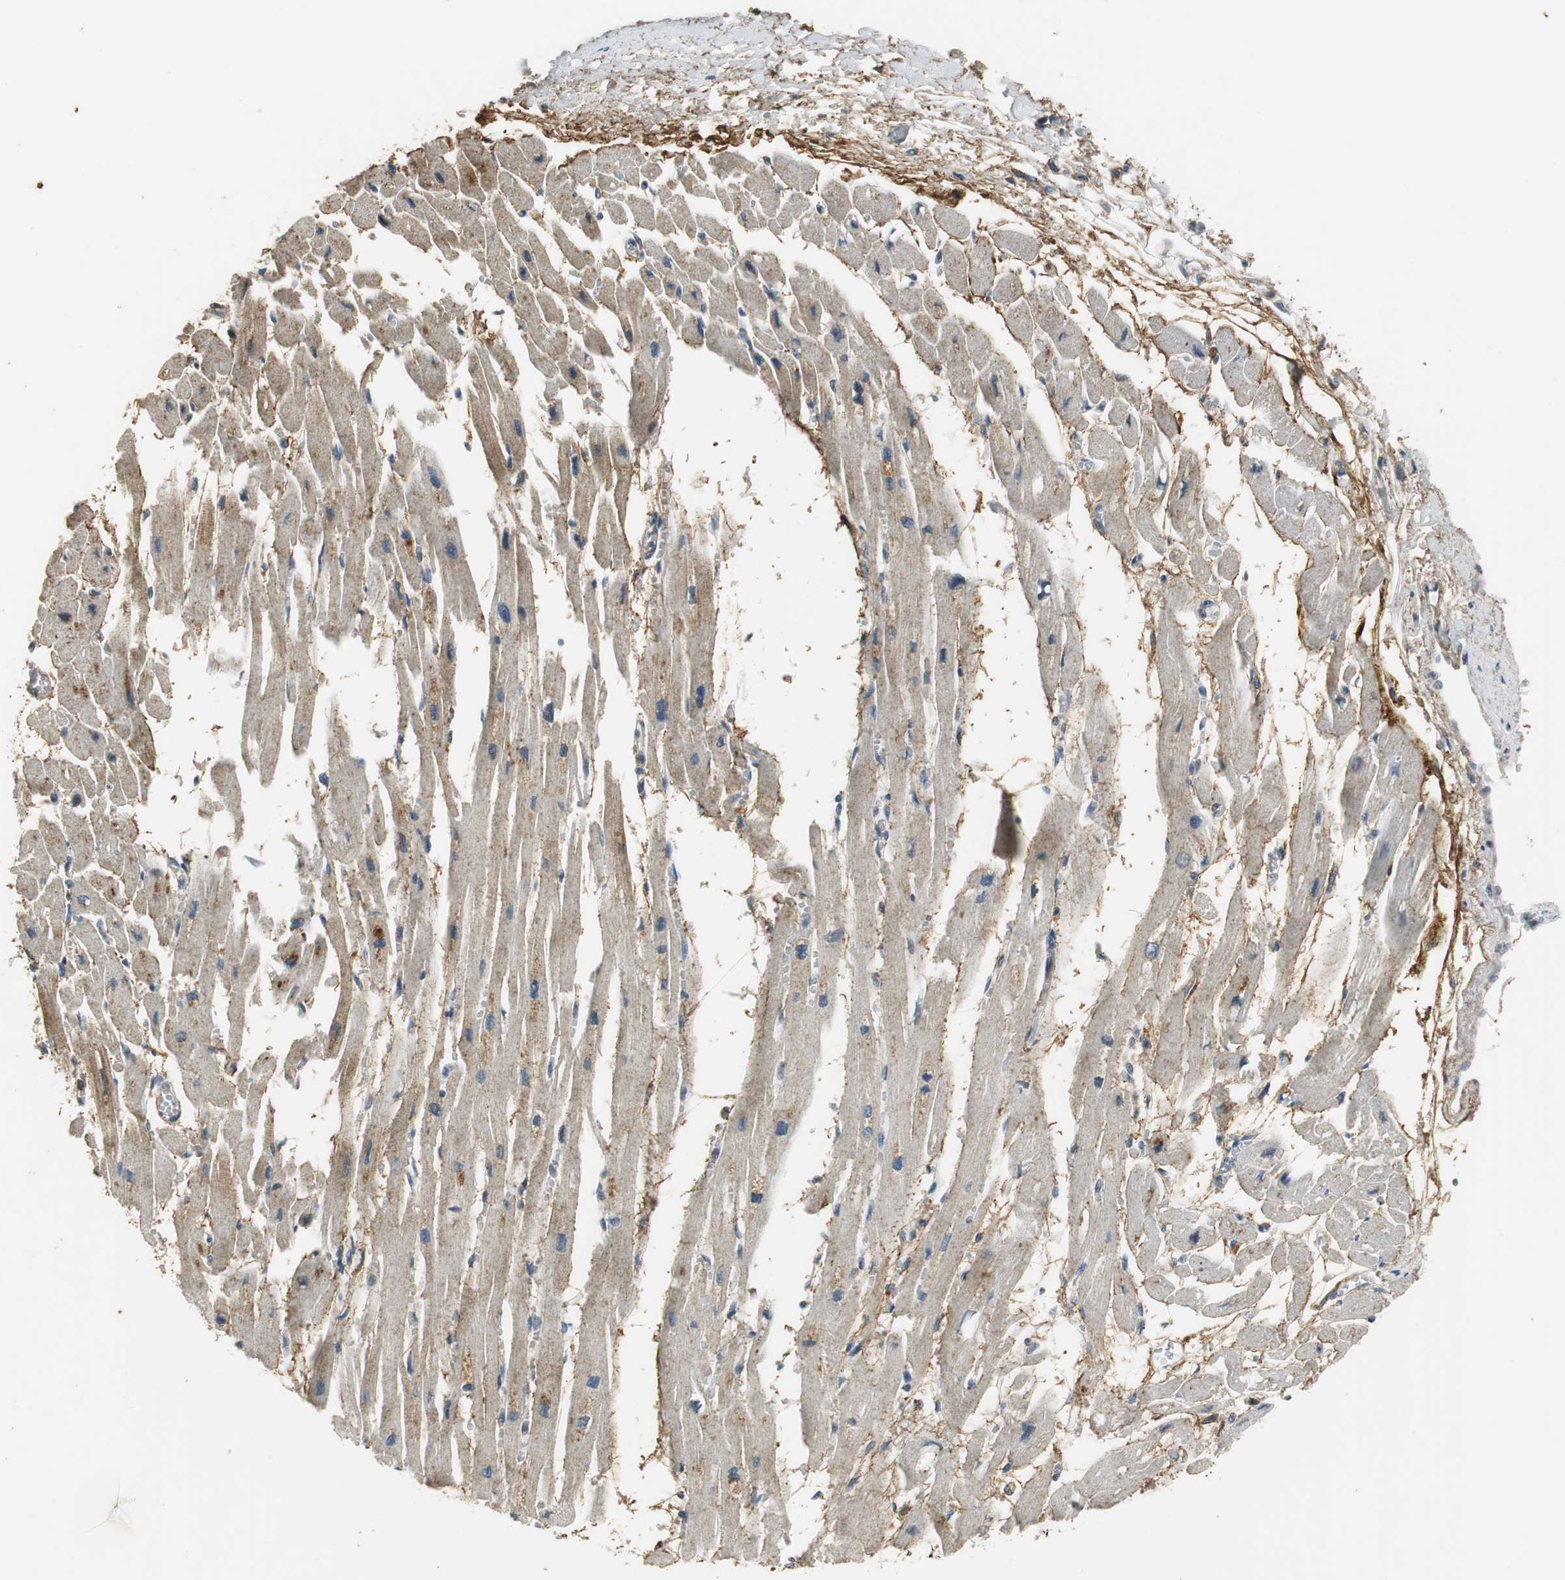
{"staining": {"intensity": "weak", "quantity": ">75%", "location": "cytoplasmic/membranous"}, "tissue": "heart muscle", "cell_type": "Cardiomyocytes", "image_type": "normal", "snomed": [{"axis": "morphology", "description": "Normal tissue, NOS"}, {"axis": "topography", "description": "Heart"}], "caption": "The image exhibits staining of normal heart muscle, revealing weak cytoplasmic/membranous protein expression (brown color) within cardiomyocytes. (brown staining indicates protein expression, while blue staining denotes nuclei).", "gene": "DNAJB4", "patient": {"sex": "female", "age": 54}}